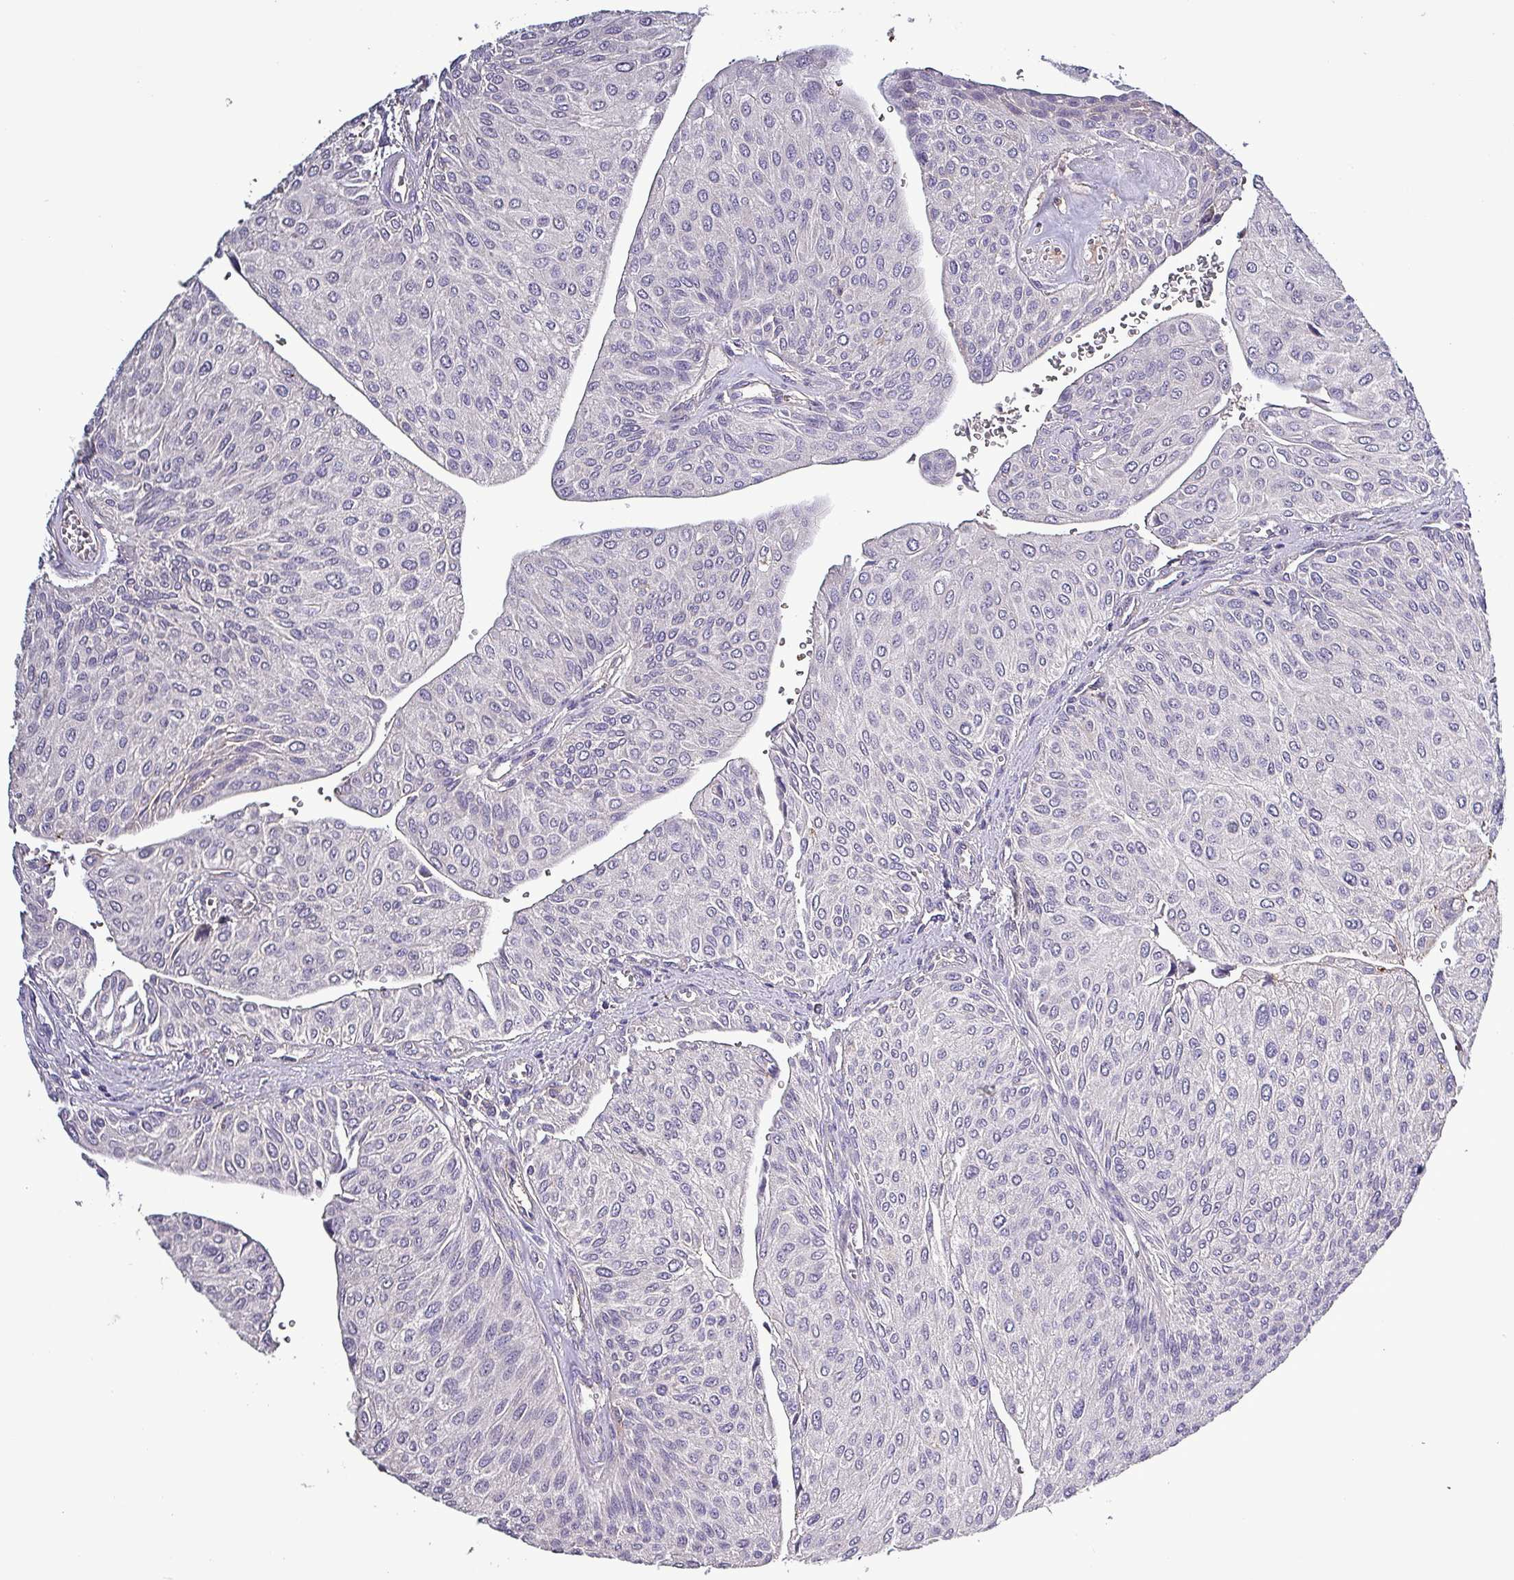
{"staining": {"intensity": "negative", "quantity": "none", "location": "none"}, "tissue": "urothelial cancer", "cell_type": "Tumor cells", "image_type": "cancer", "snomed": [{"axis": "morphology", "description": "Urothelial carcinoma, NOS"}, {"axis": "topography", "description": "Urinary bladder"}], "caption": "The micrograph demonstrates no significant staining in tumor cells of urothelial cancer. Brightfield microscopy of immunohistochemistry stained with DAB (3,3'-diaminobenzidine) (brown) and hematoxylin (blue), captured at high magnification.", "gene": "HTRA4", "patient": {"sex": "male", "age": 67}}